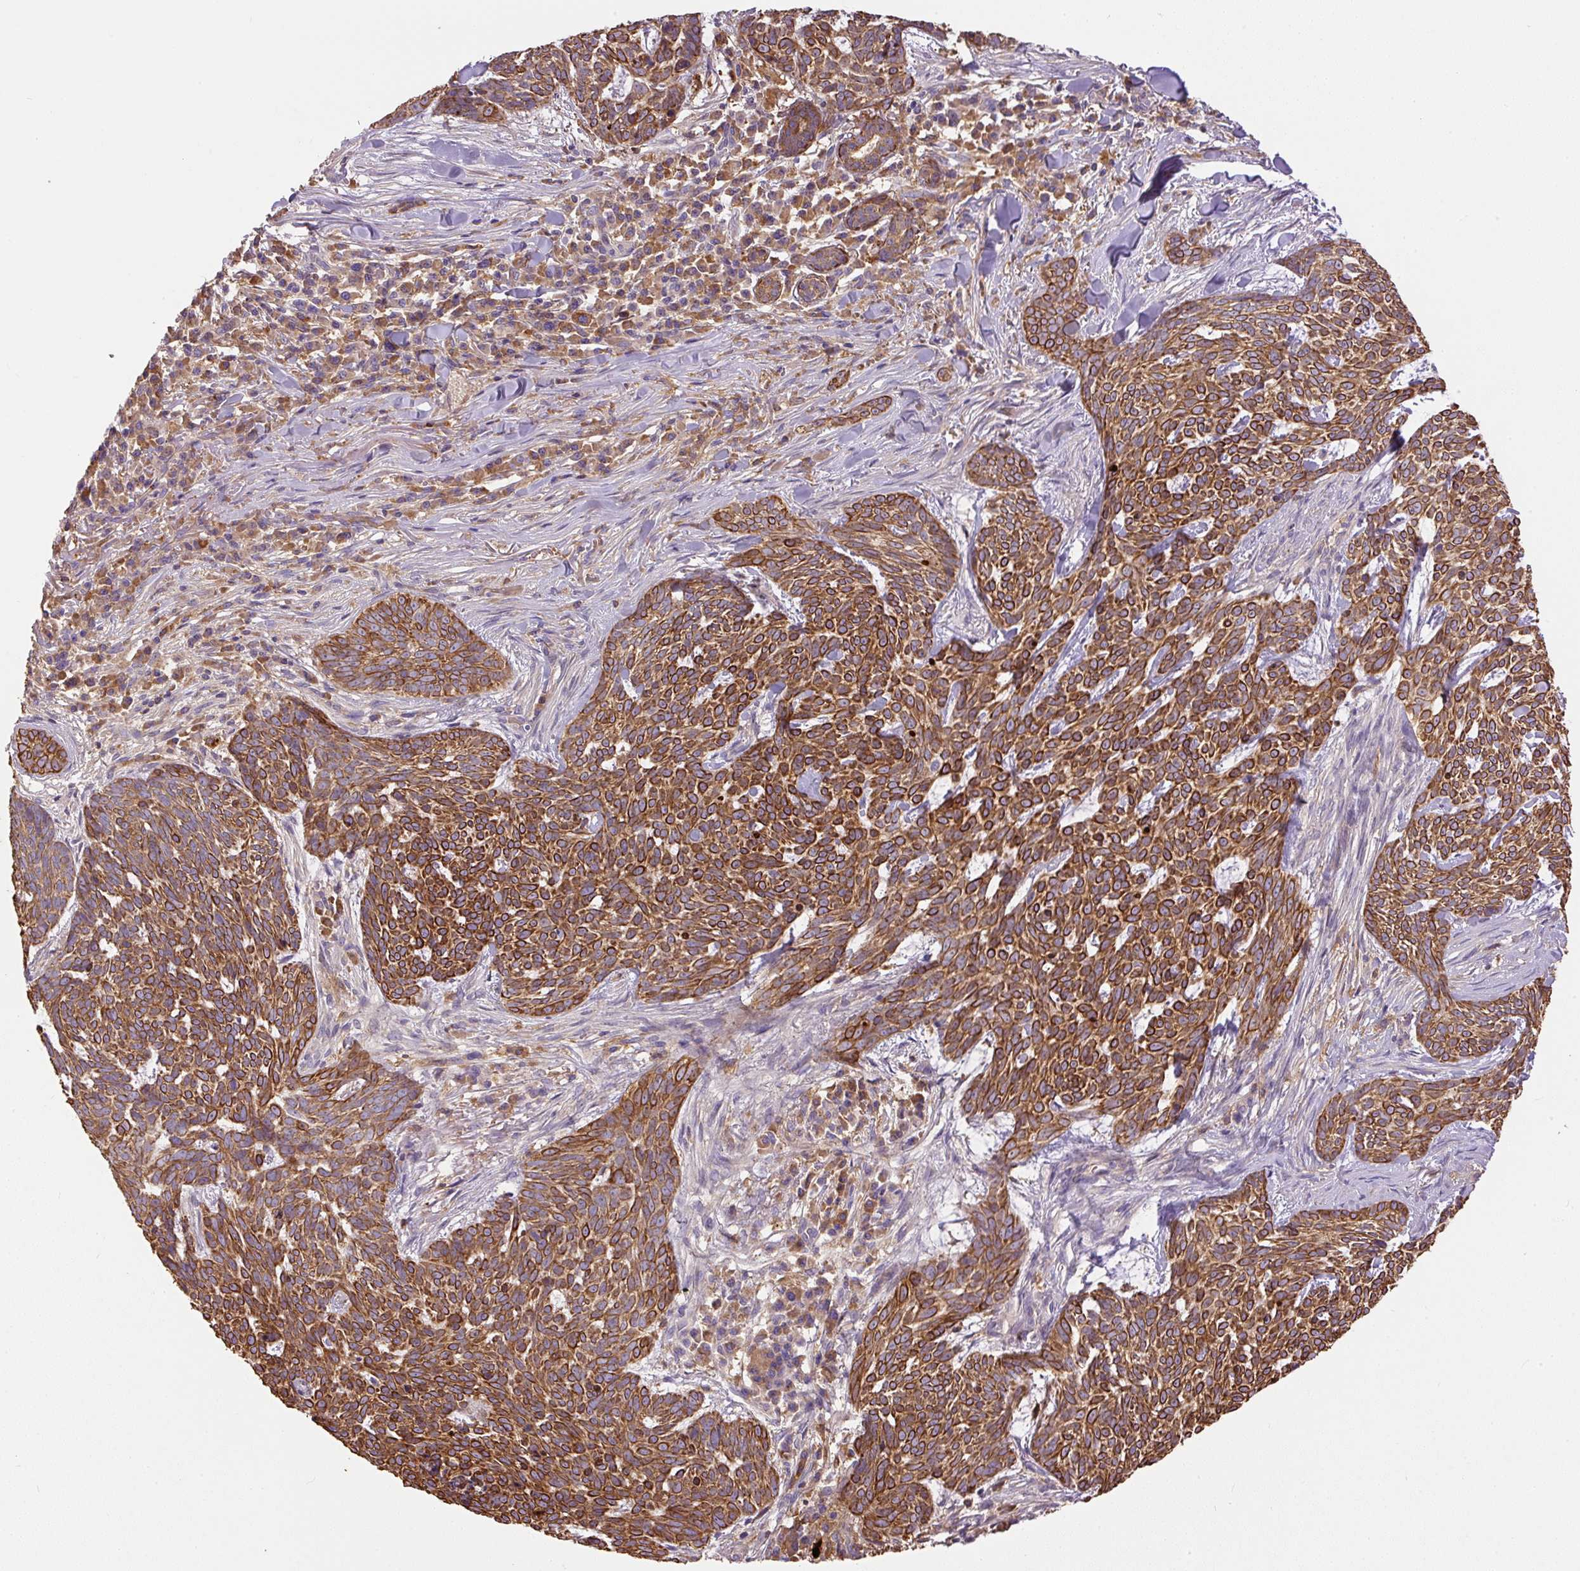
{"staining": {"intensity": "strong", "quantity": ">75%", "location": "cytoplasmic/membranous"}, "tissue": "skin cancer", "cell_type": "Tumor cells", "image_type": "cancer", "snomed": [{"axis": "morphology", "description": "Basal cell carcinoma"}, {"axis": "topography", "description": "Skin"}], "caption": "A histopathology image of human skin cancer stained for a protein demonstrates strong cytoplasmic/membranous brown staining in tumor cells.", "gene": "DAPK1", "patient": {"sex": "female", "age": 93}}